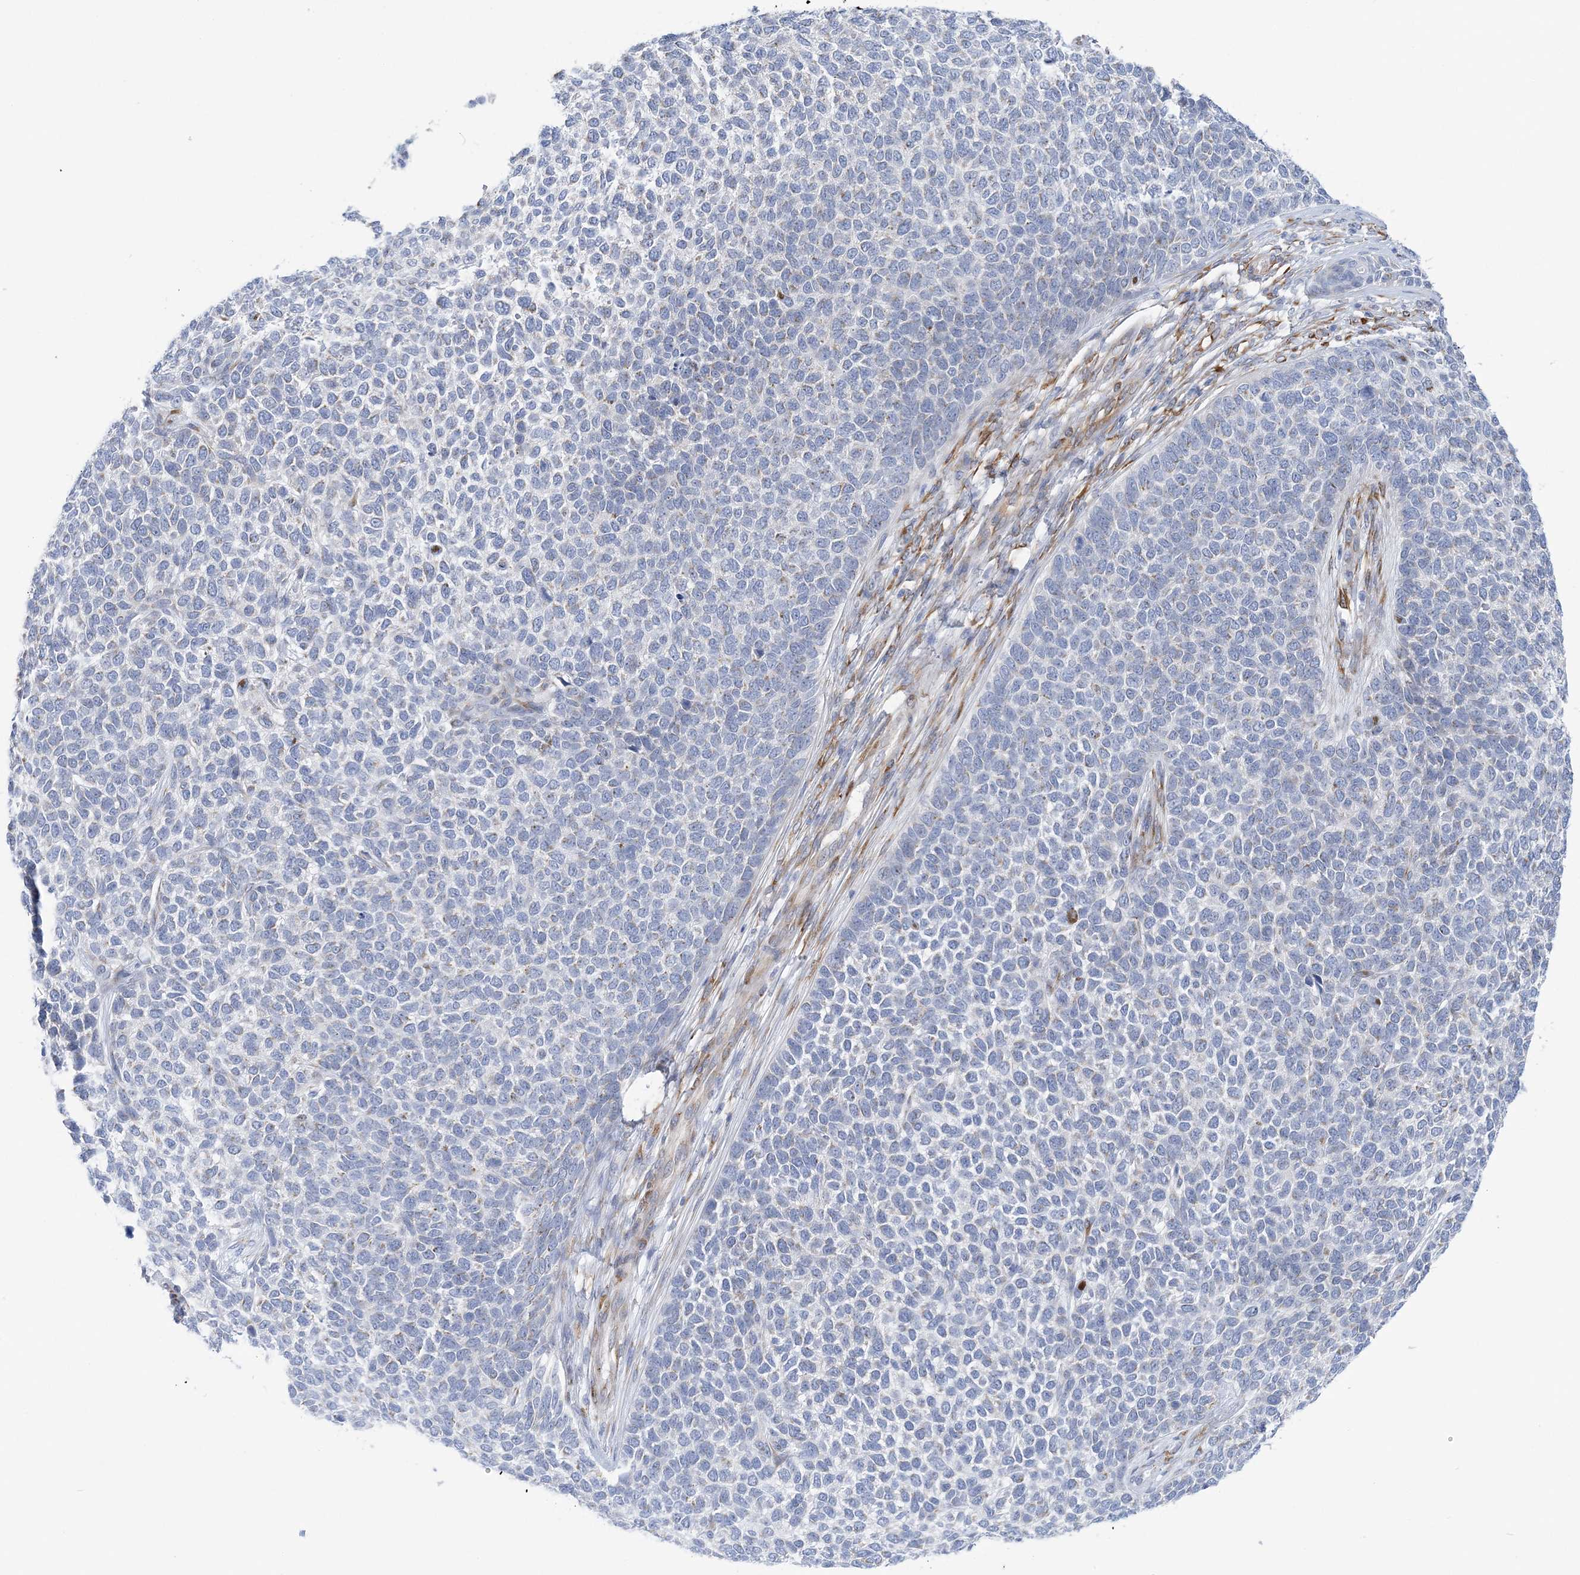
{"staining": {"intensity": "negative", "quantity": "none", "location": "none"}, "tissue": "skin cancer", "cell_type": "Tumor cells", "image_type": "cancer", "snomed": [{"axis": "morphology", "description": "Basal cell carcinoma"}, {"axis": "topography", "description": "Skin"}], "caption": "A micrograph of human basal cell carcinoma (skin) is negative for staining in tumor cells.", "gene": "PLEKHG4B", "patient": {"sex": "female", "age": 84}}